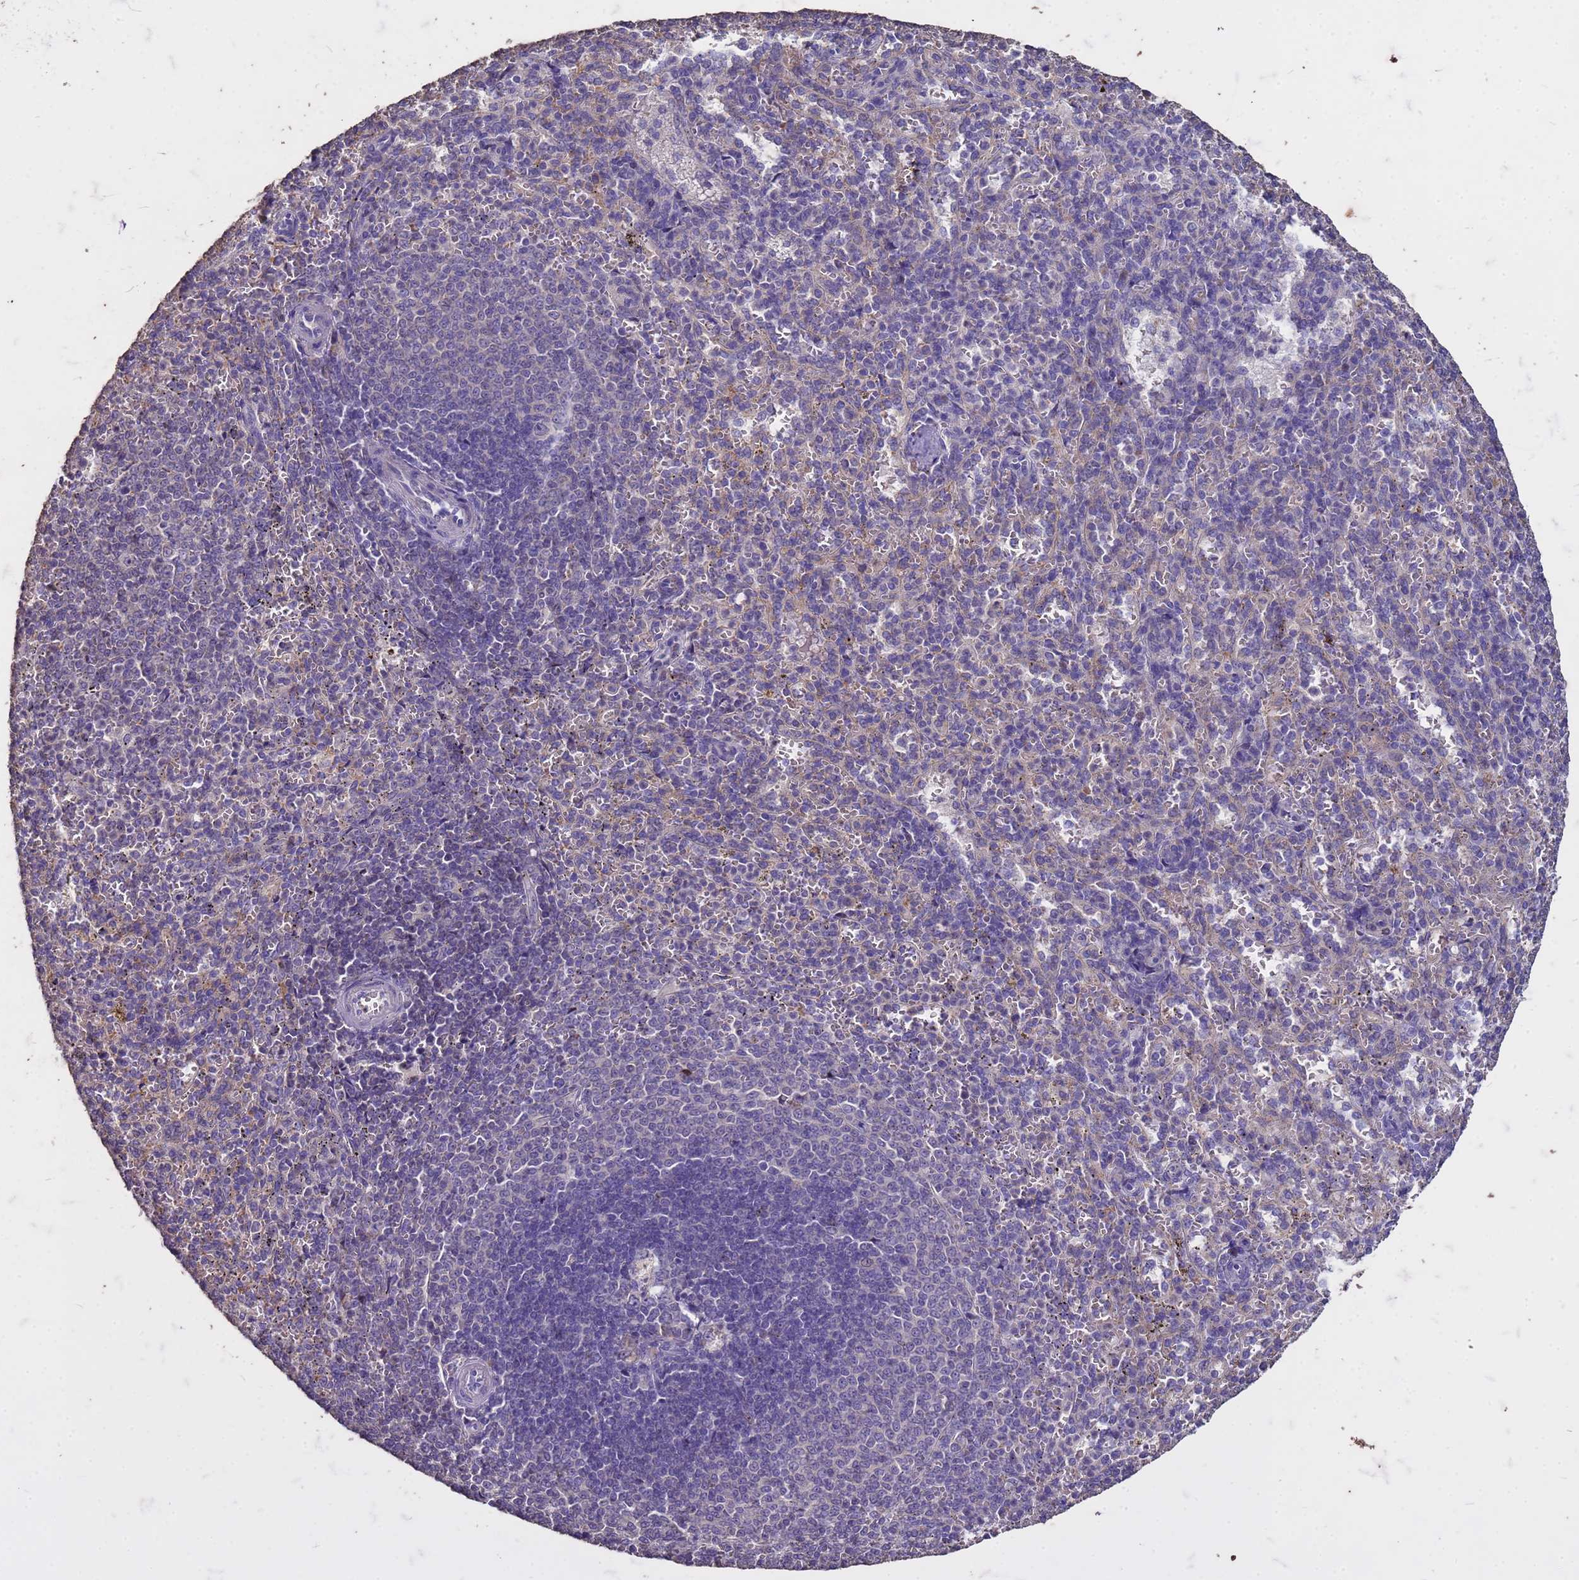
{"staining": {"intensity": "negative", "quantity": "none", "location": "none"}, "tissue": "spleen", "cell_type": "Cells in red pulp", "image_type": "normal", "snomed": [{"axis": "morphology", "description": "Normal tissue, NOS"}, {"axis": "topography", "description": "Spleen"}], "caption": "DAB immunohistochemical staining of benign spleen exhibits no significant staining in cells in red pulp. (DAB immunohistochemistry visualized using brightfield microscopy, high magnification).", "gene": "FAM184B", "patient": {"sex": "female", "age": 21}}